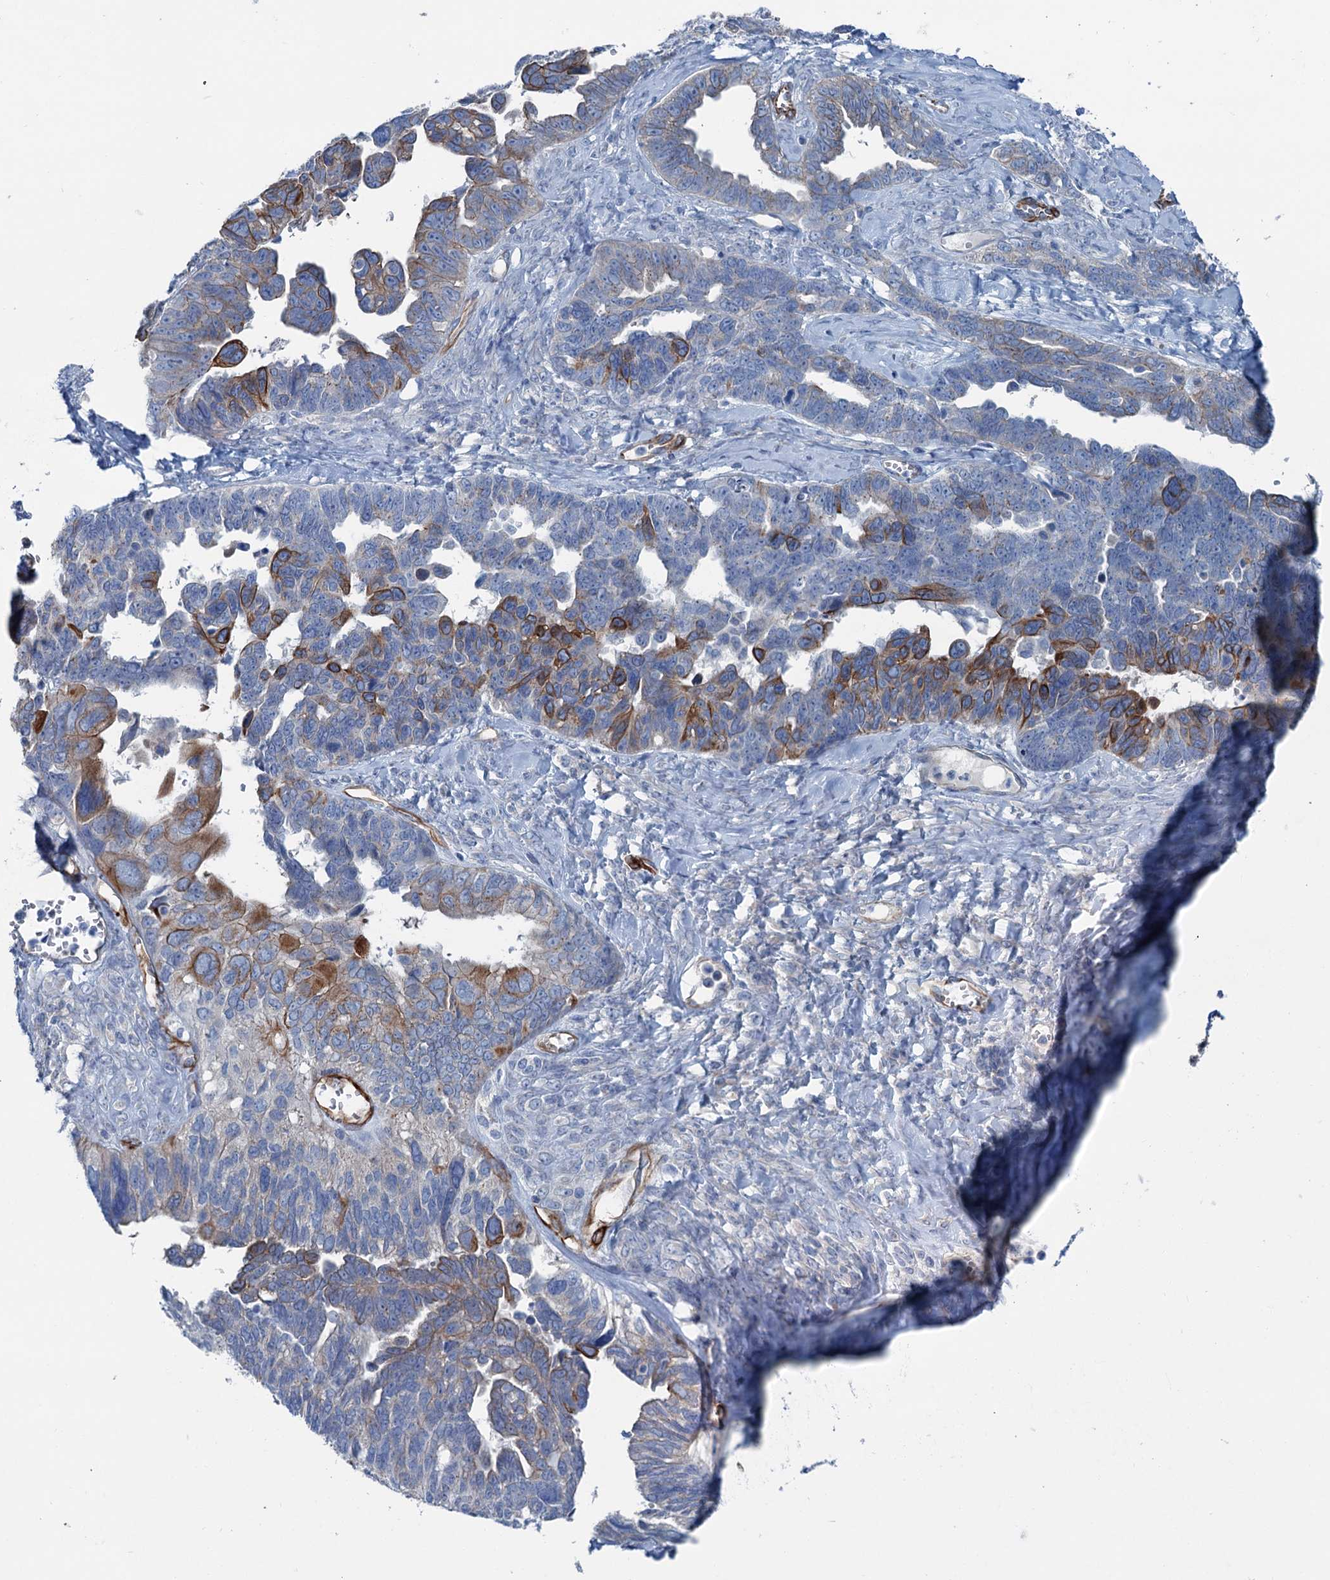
{"staining": {"intensity": "moderate", "quantity": "<25%", "location": "cytoplasmic/membranous"}, "tissue": "ovarian cancer", "cell_type": "Tumor cells", "image_type": "cancer", "snomed": [{"axis": "morphology", "description": "Cystadenocarcinoma, serous, NOS"}, {"axis": "topography", "description": "Ovary"}], "caption": "The micrograph exhibits a brown stain indicating the presence of a protein in the cytoplasmic/membranous of tumor cells in ovarian serous cystadenocarcinoma.", "gene": "CALCOCO1", "patient": {"sex": "female", "age": 79}}